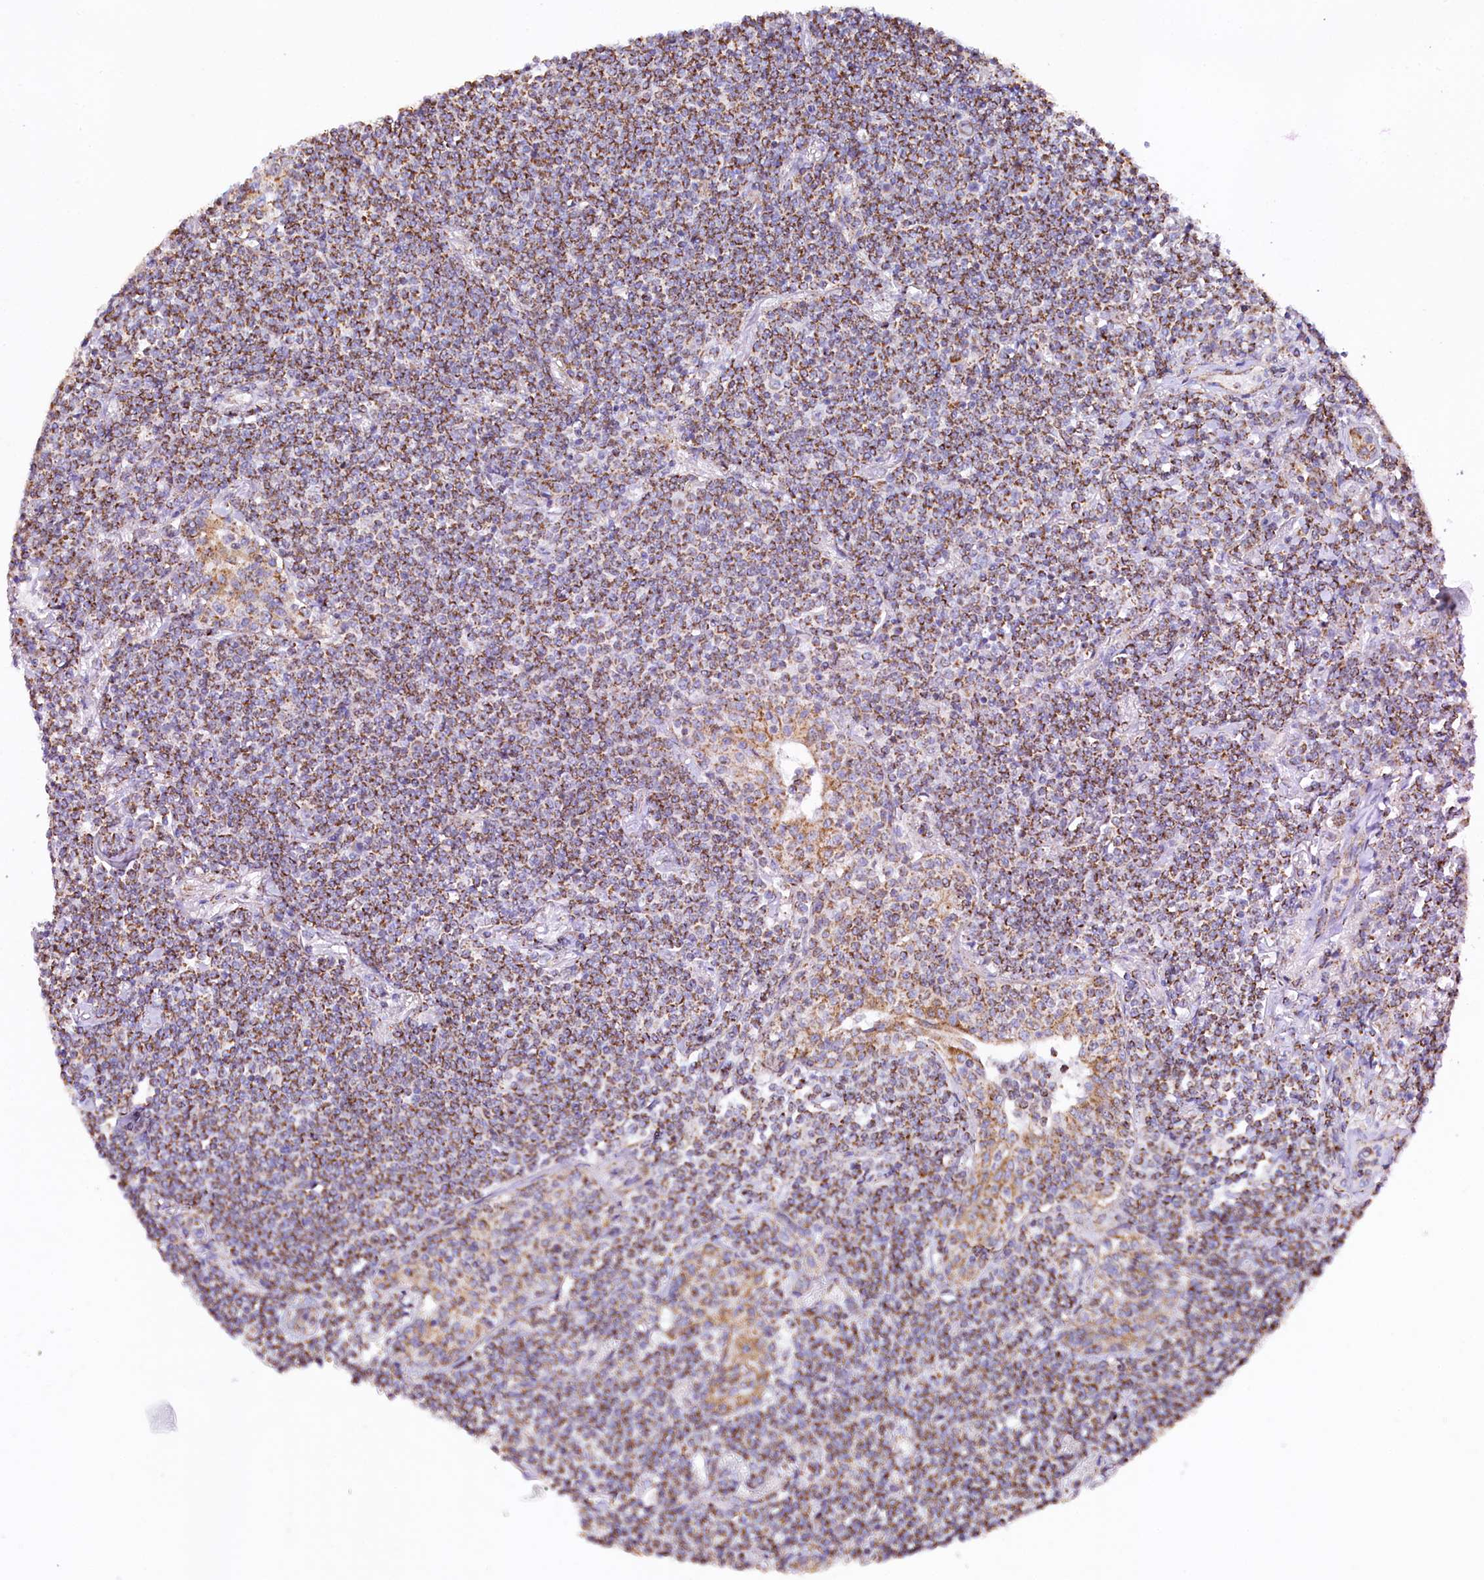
{"staining": {"intensity": "moderate", "quantity": ">75%", "location": "cytoplasmic/membranous"}, "tissue": "lymphoma", "cell_type": "Tumor cells", "image_type": "cancer", "snomed": [{"axis": "morphology", "description": "Malignant lymphoma, non-Hodgkin's type, Low grade"}, {"axis": "topography", "description": "Lung"}], "caption": "Human lymphoma stained with a brown dye reveals moderate cytoplasmic/membranous positive positivity in approximately >75% of tumor cells.", "gene": "APLP2", "patient": {"sex": "female", "age": 71}}